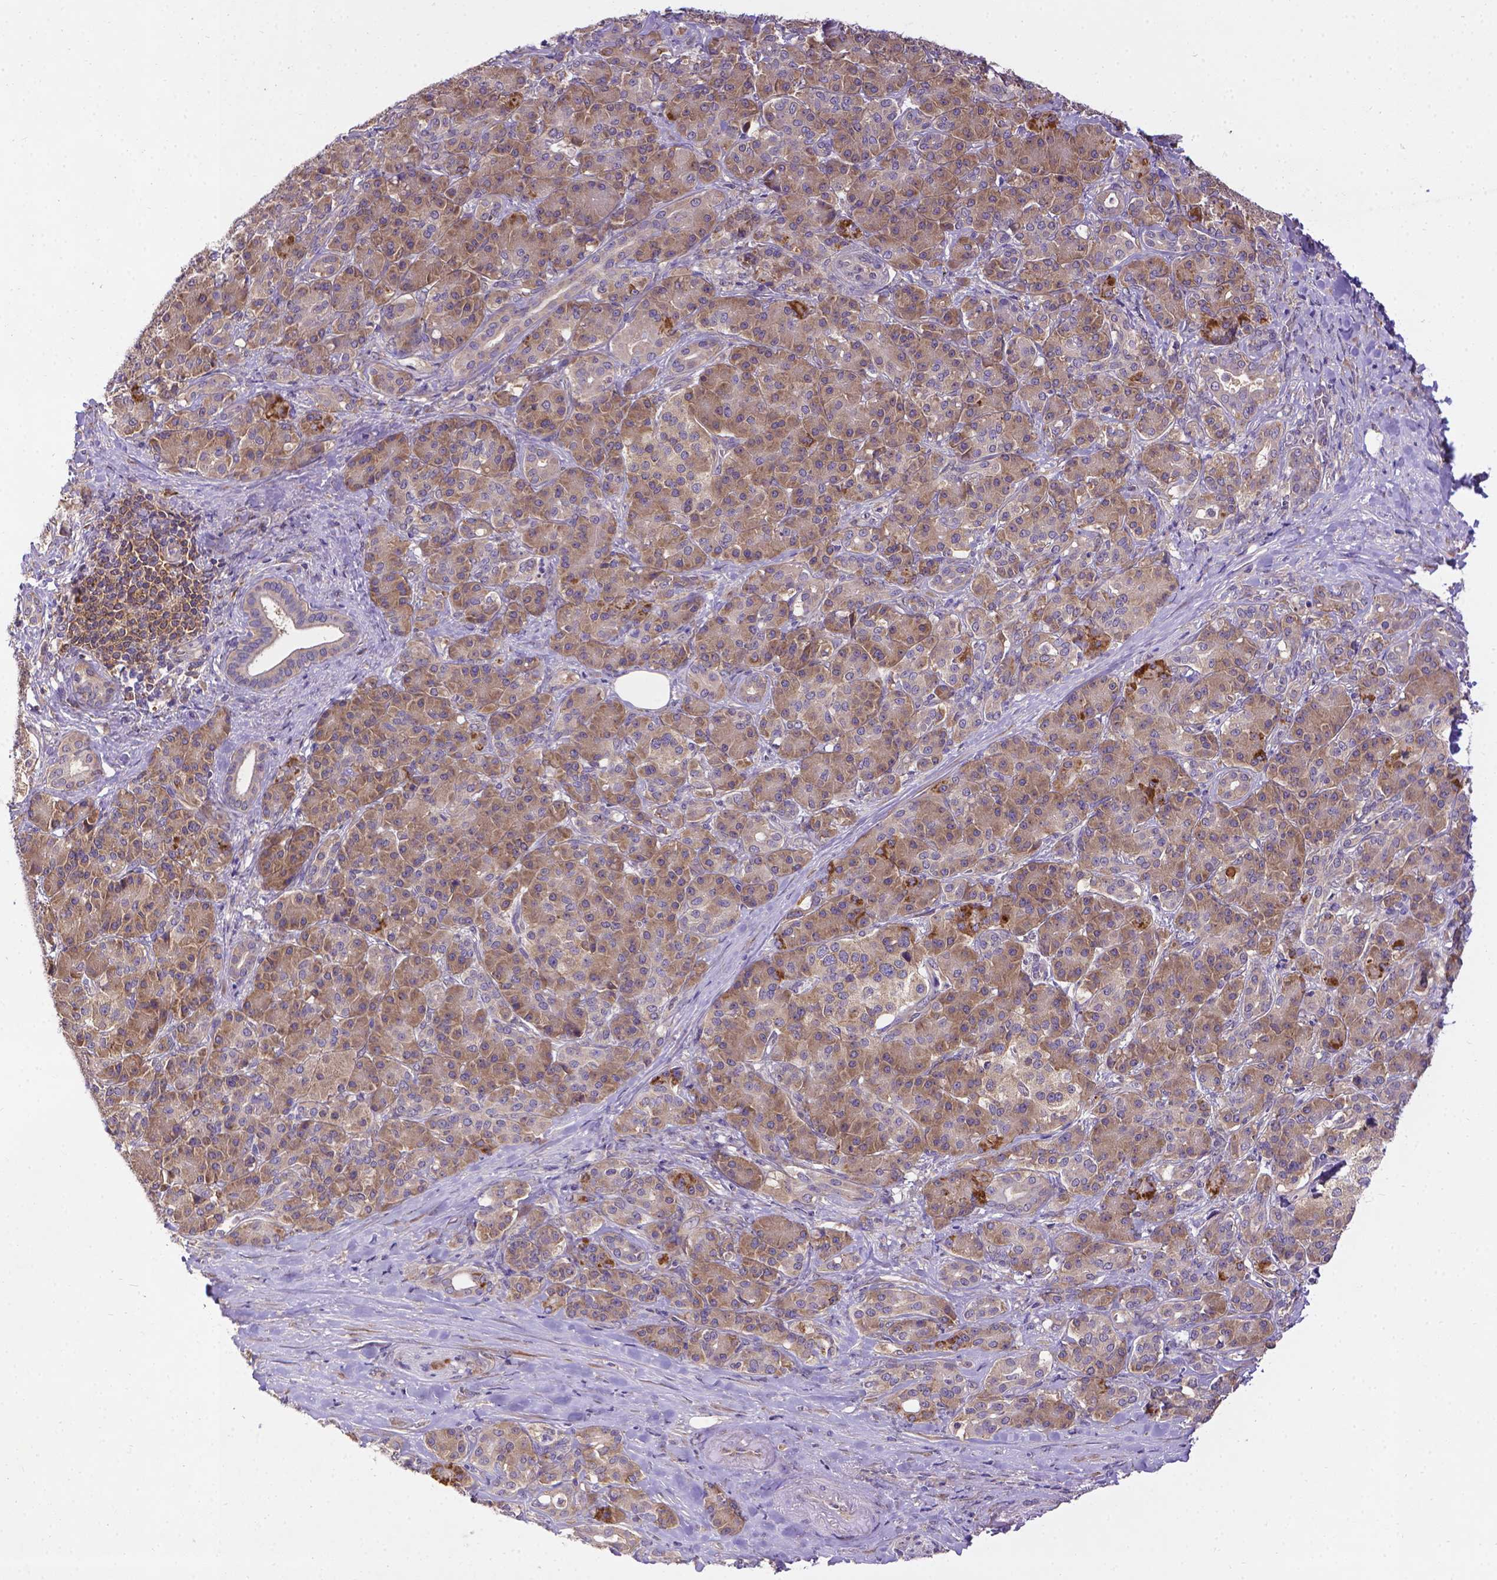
{"staining": {"intensity": "moderate", "quantity": ">75%", "location": "cytoplasmic/membranous"}, "tissue": "pancreatic cancer", "cell_type": "Tumor cells", "image_type": "cancer", "snomed": [{"axis": "morphology", "description": "Normal tissue, NOS"}, {"axis": "morphology", "description": "Inflammation, NOS"}, {"axis": "morphology", "description": "Adenocarcinoma, NOS"}, {"axis": "topography", "description": "Pancreas"}], "caption": "There is medium levels of moderate cytoplasmic/membranous positivity in tumor cells of pancreatic adenocarcinoma, as demonstrated by immunohistochemical staining (brown color).", "gene": "DENND6A", "patient": {"sex": "male", "age": 57}}